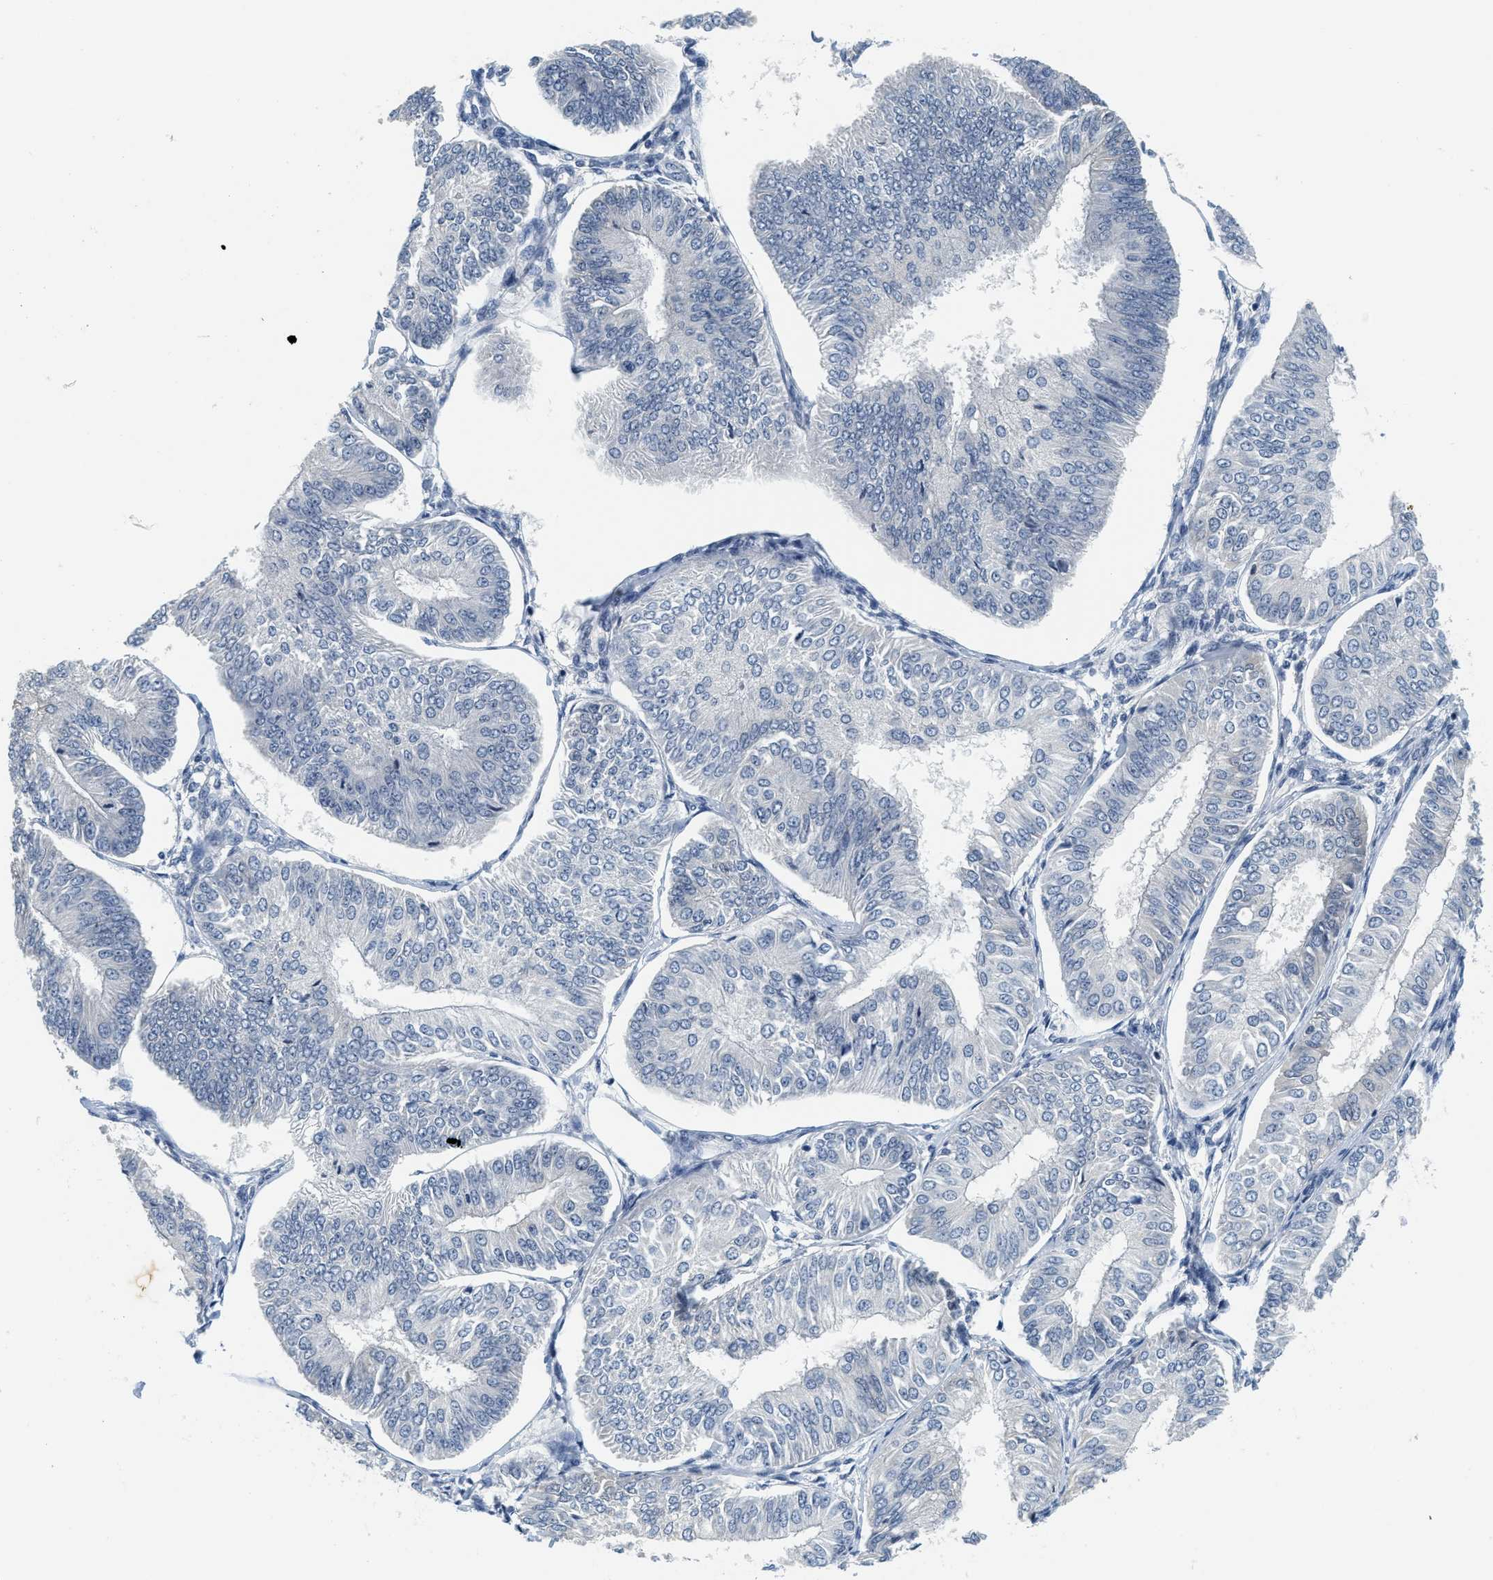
{"staining": {"intensity": "negative", "quantity": "none", "location": "none"}, "tissue": "endometrial cancer", "cell_type": "Tumor cells", "image_type": "cancer", "snomed": [{"axis": "morphology", "description": "Adenocarcinoma, NOS"}, {"axis": "topography", "description": "Endometrium"}], "caption": "Endometrial adenocarcinoma stained for a protein using IHC exhibits no positivity tumor cells.", "gene": "MZF1", "patient": {"sex": "female", "age": 58}}